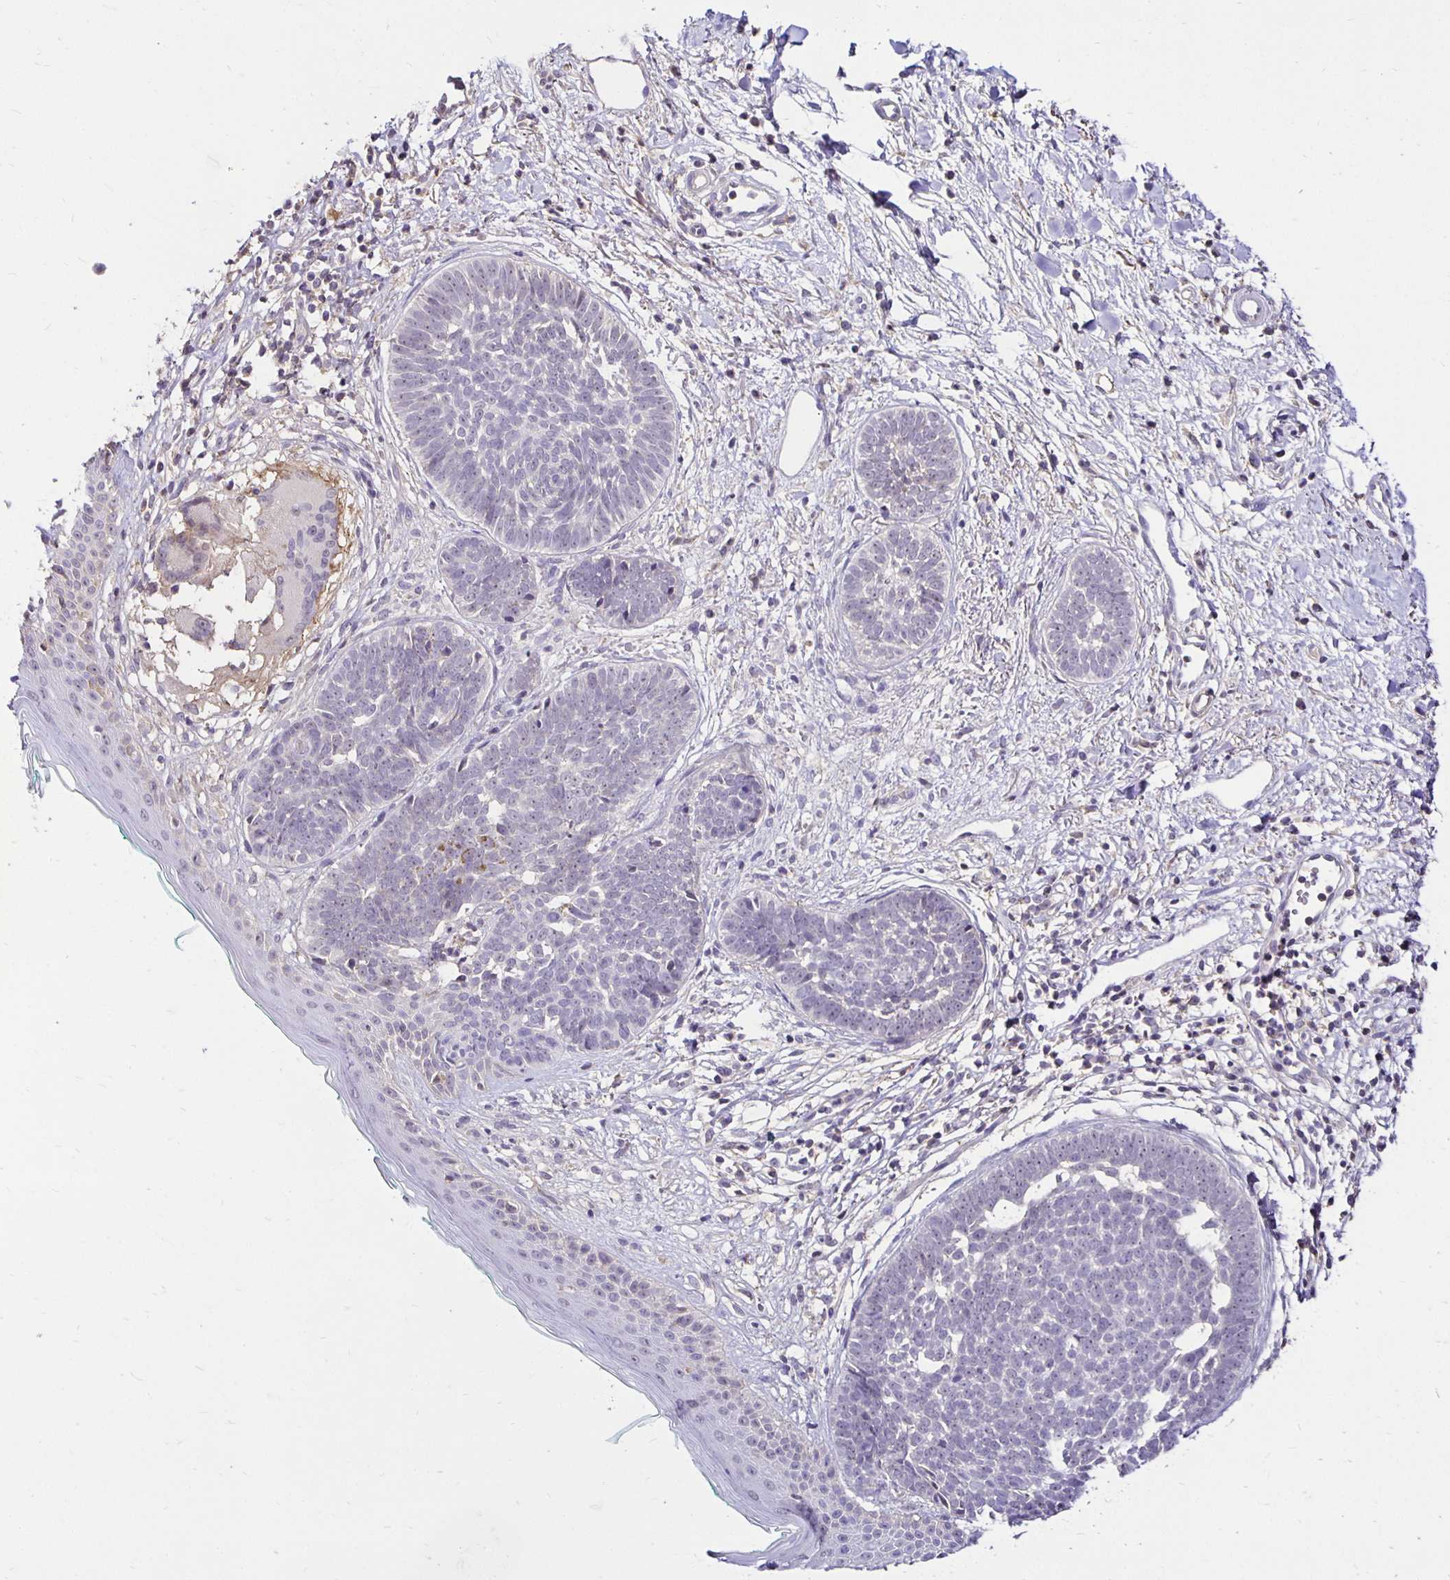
{"staining": {"intensity": "negative", "quantity": "none", "location": "none"}, "tissue": "skin cancer", "cell_type": "Tumor cells", "image_type": "cancer", "snomed": [{"axis": "morphology", "description": "Basal cell carcinoma"}, {"axis": "topography", "description": "Skin"}, {"axis": "topography", "description": "Skin of neck"}, {"axis": "topography", "description": "Skin of shoulder"}, {"axis": "topography", "description": "Skin of back"}], "caption": "An image of skin cancer stained for a protein shows no brown staining in tumor cells.", "gene": "PNPLA3", "patient": {"sex": "male", "age": 80}}